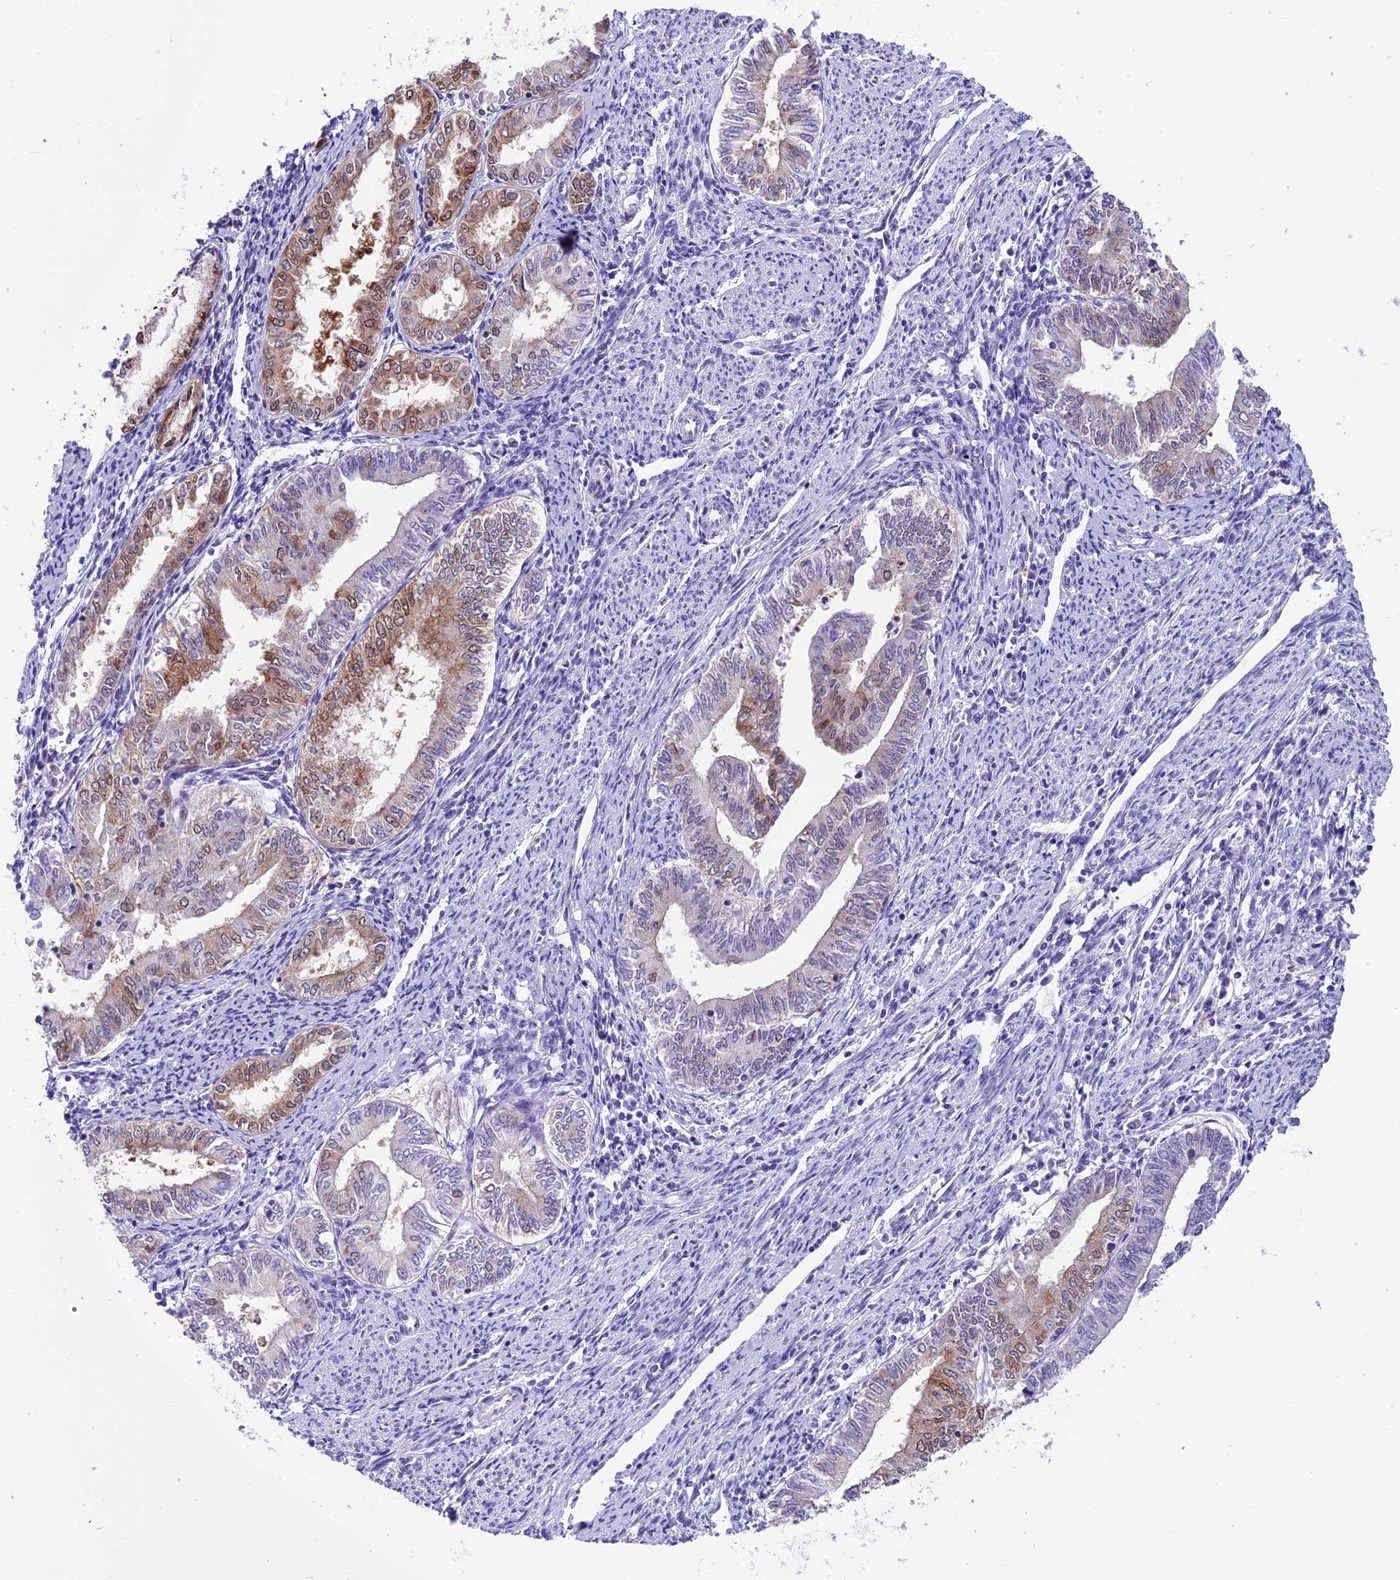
{"staining": {"intensity": "moderate", "quantity": "<25%", "location": "cytoplasmic/membranous,nuclear"}, "tissue": "endometrial cancer", "cell_type": "Tumor cells", "image_type": "cancer", "snomed": [{"axis": "morphology", "description": "Adenocarcinoma, NOS"}, {"axis": "topography", "description": "Endometrium"}], "caption": "Immunohistochemistry photomicrograph of neoplastic tissue: human endometrial cancer (adenocarcinoma) stained using immunohistochemistry shows low levels of moderate protein expression localized specifically in the cytoplasmic/membranous and nuclear of tumor cells, appearing as a cytoplasmic/membranous and nuclear brown color.", "gene": "PRR15", "patient": {"sex": "female", "age": 66}}